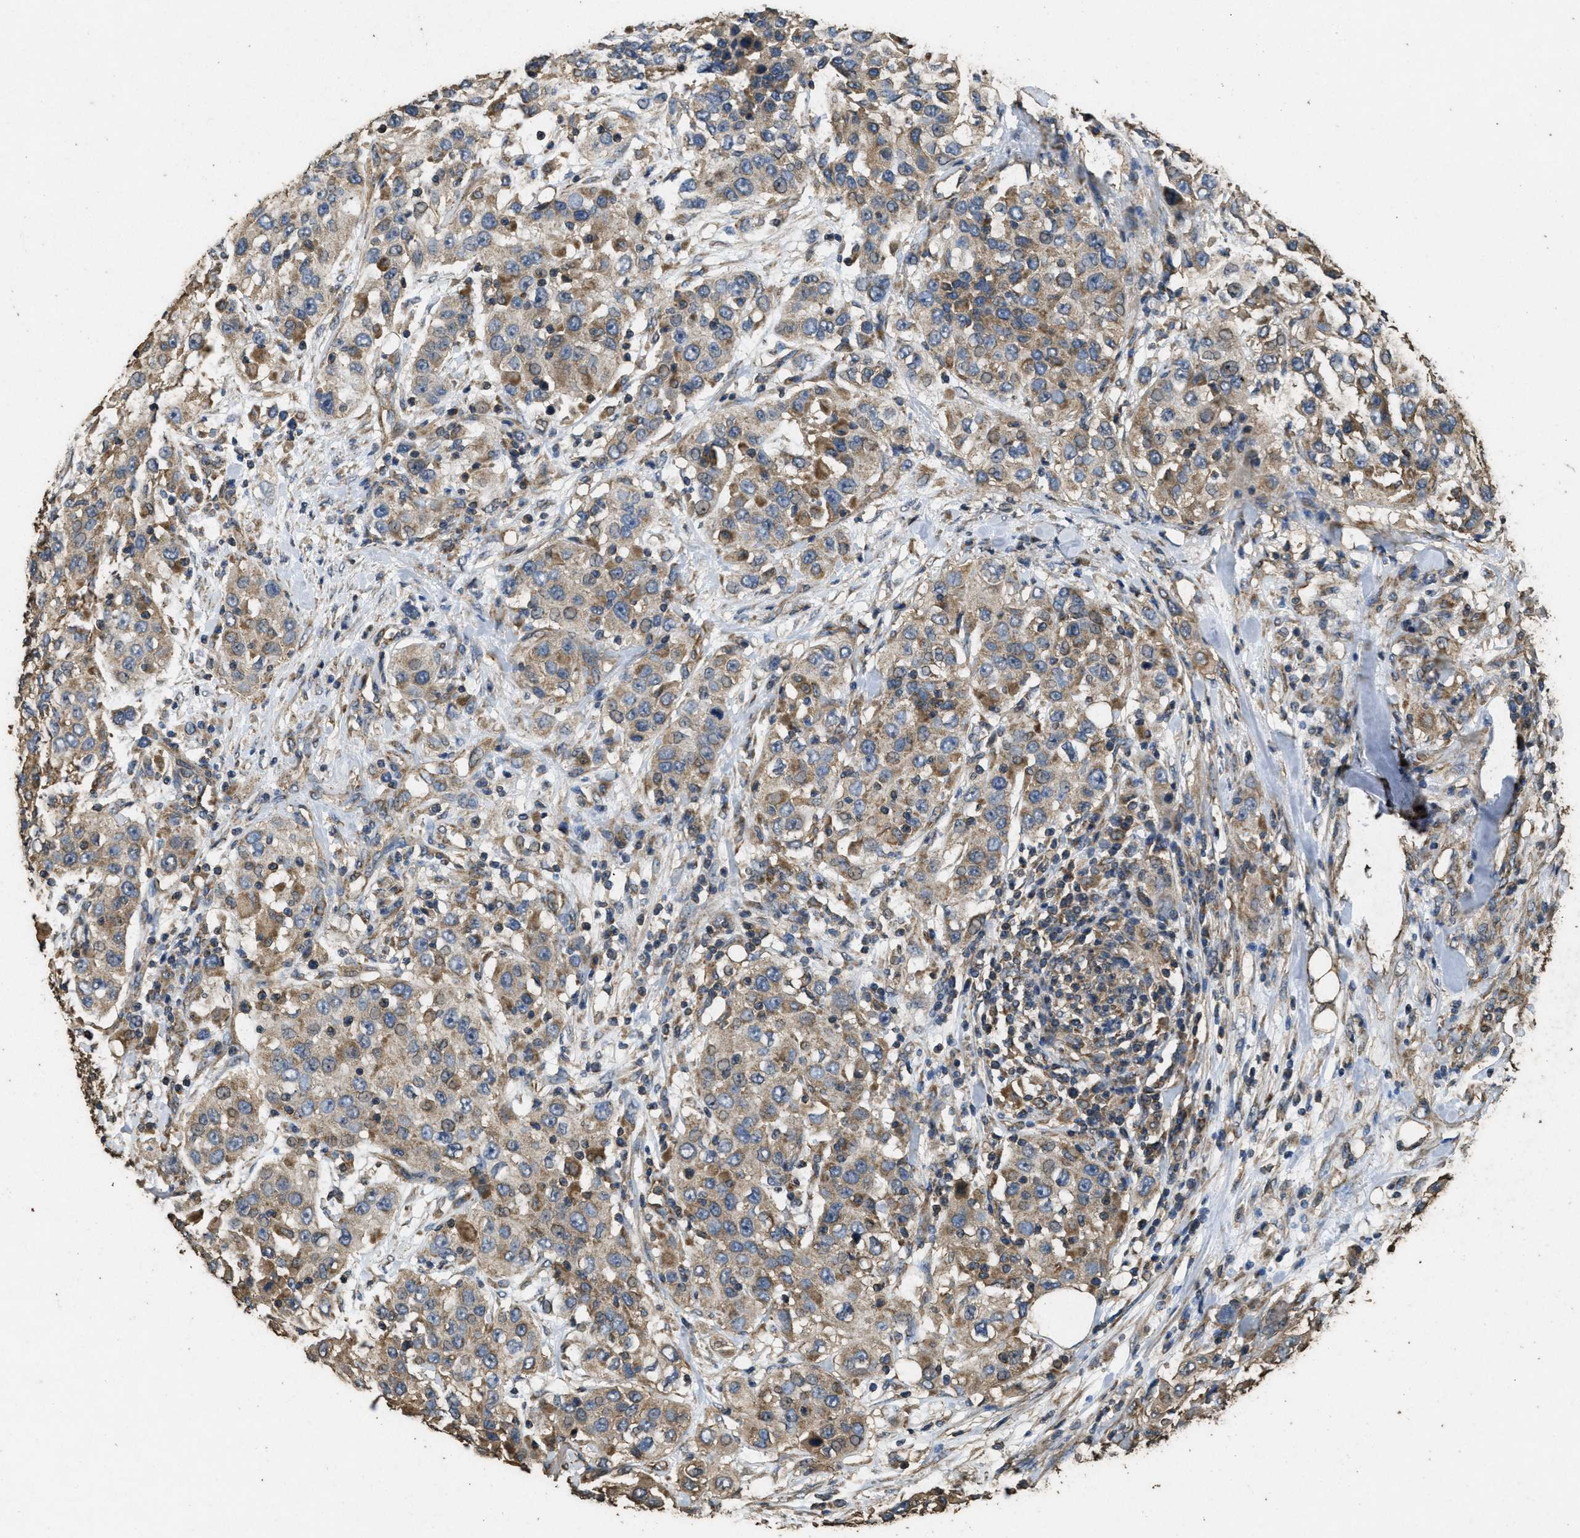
{"staining": {"intensity": "moderate", "quantity": ">75%", "location": "cytoplasmic/membranous"}, "tissue": "urothelial cancer", "cell_type": "Tumor cells", "image_type": "cancer", "snomed": [{"axis": "morphology", "description": "Urothelial carcinoma, High grade"}, {"axis": "topography", "description": "Urinary bladder"}], "caption": "Protein positivity by immunohistochemistry (IHC) exhibits moderate cytoplasmic/membranous staining in approximately >75% of tumor cells in urothelial cancer.", "gene": "CYRIA", "patient": {"sex": "female", "age": 80}}